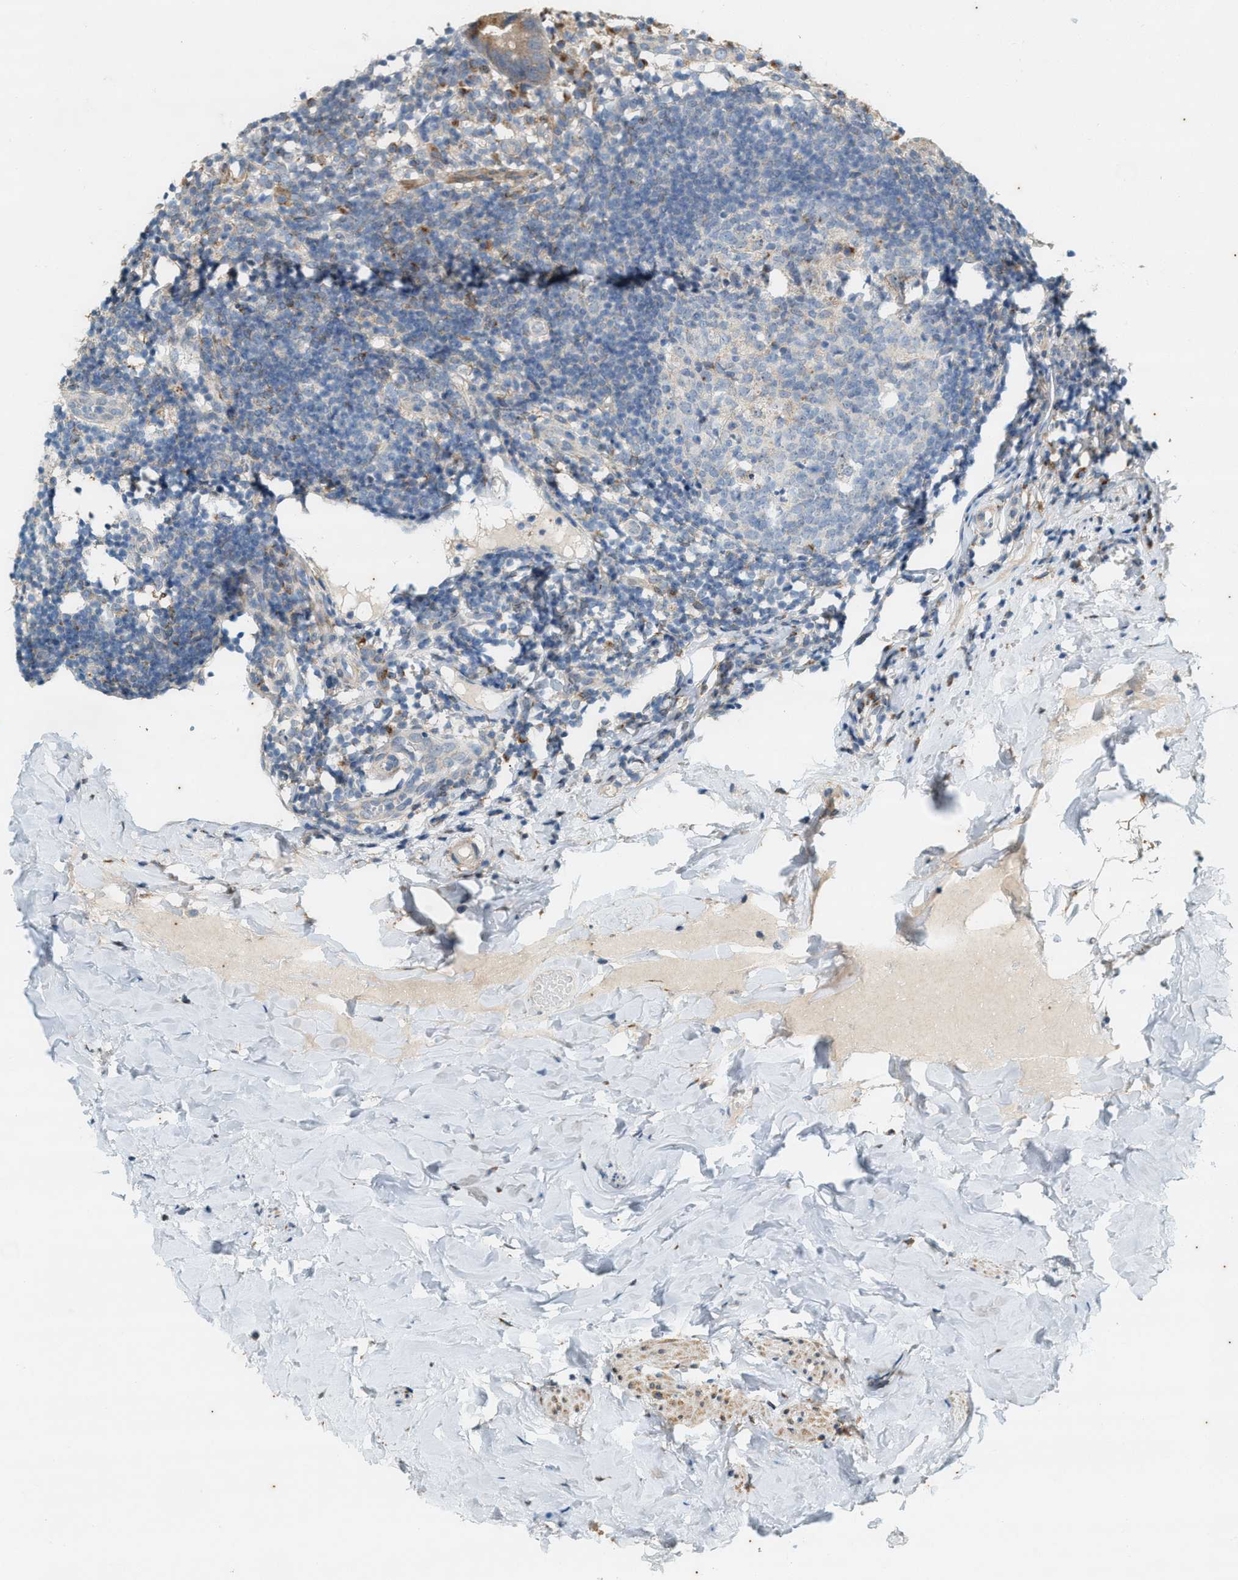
{"staining": {"intensity": "moderate", "quantity": ">75%", "location": "cytoplasmic/membranous"}, "tissue": "appendix", "cell_type": "Glandular cells", "image_type": "normal", "snomed": [{"axis": "morphology", "description": "Normal tissue, NOS"}, {"axis": "topography", "description": "Appendix"}], "caption": "This photomicrograph shows IHC staining of unremarkable appendix, with medium moderate cytoplasmic/membranous positivity in approximately >75% of glandular cells.", "gene": "CHPF2", "patient": {"sex": "female", "age": 20}}